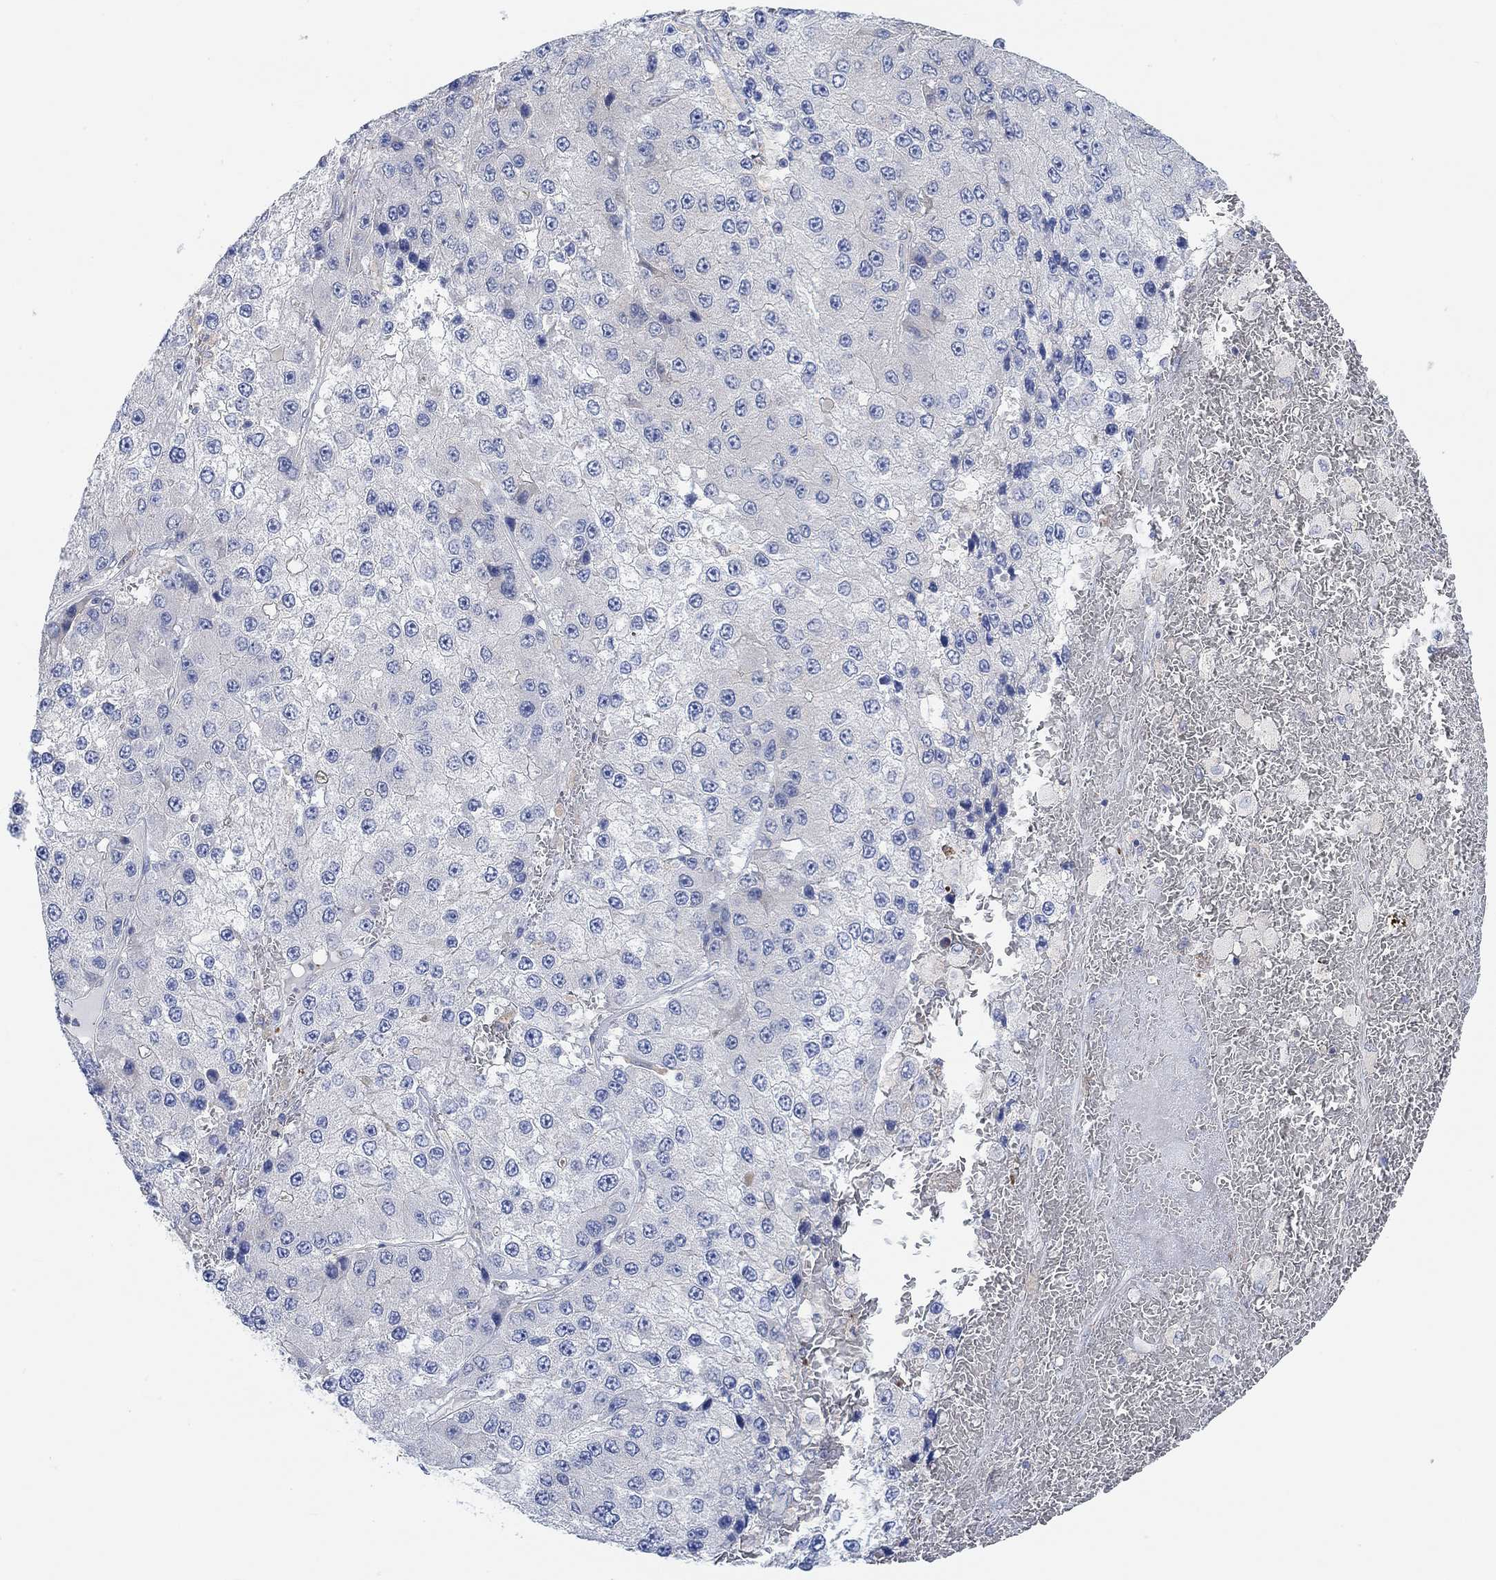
{"staining": {"intensity": "negative", "quantity": "none", "location": "none"}, "tissue": "liver cancer", "cell_type": "Tumor cells", "image_type": "cancer", "snomed": [{"axis": "morphology", "description": "Carcinoma, Hepatocellular, NOS"}, {"axis": "topography", "description": "Liver"}], "caption": "Immunohistochemistry micrograph of human liver hepatocellular carcinoma stained for a protein (brown), which reveals no expression in tumor cells.", "gene": "PMFBP1", "patient": {"sex": "female", "age": 73}}